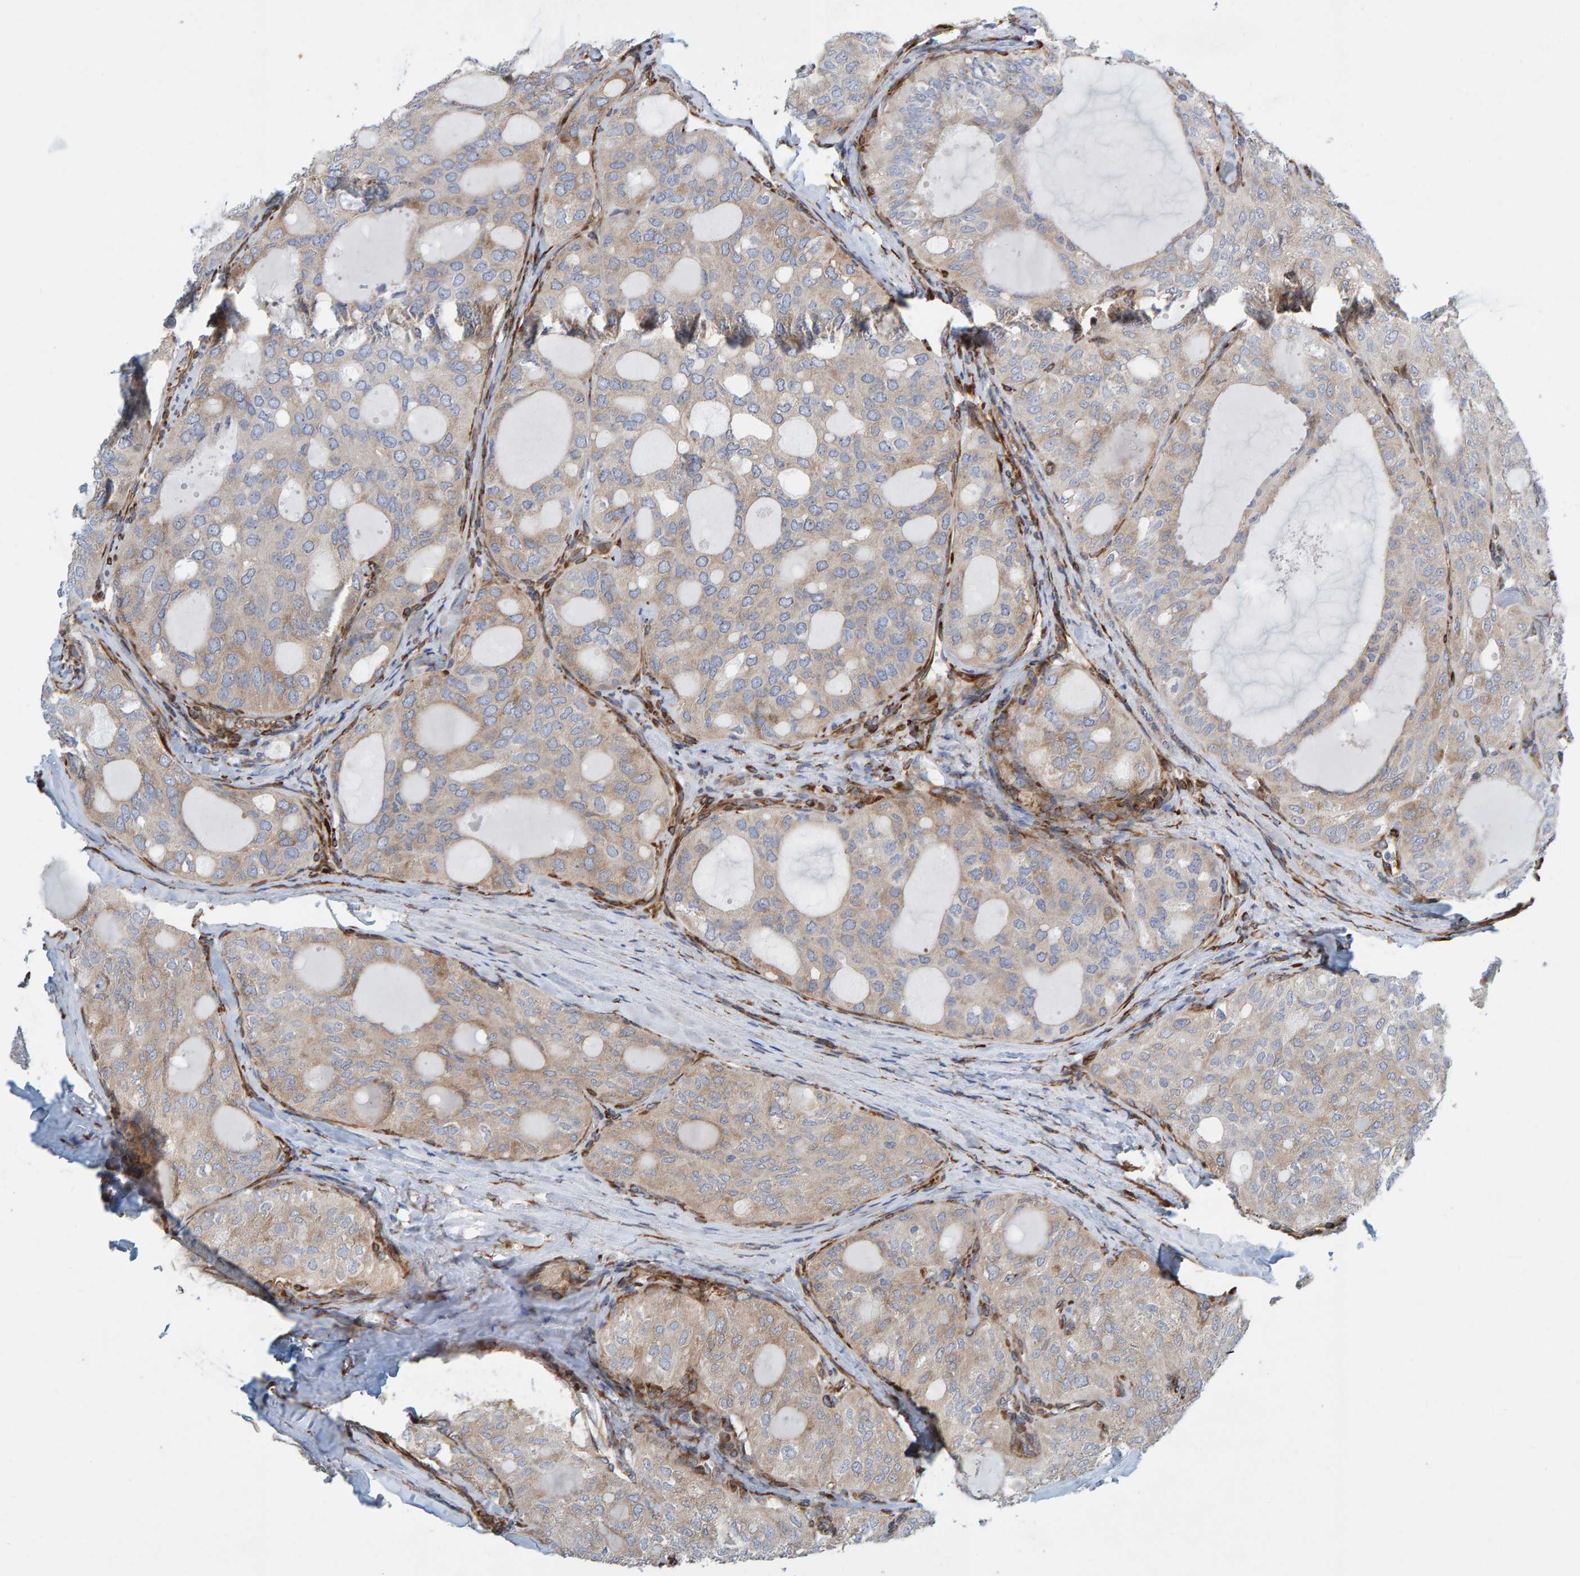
{"staining": {"intensity": "weak", "quantity": "25%-75%", "location": "cytoplasmic/membranous"}, "tissue": "thyroid cancer", "cell_type": "Tumor cells", "image_type": "cancer", "snomed": [{"axis": "morphology", "description": "Follicular adenoma carcinoma, NOS"}, {"axis": "topography", "description": "Thyroid gland"}], "caption": "Thyroid cancer tissue shows weak cytoplasmic/membranous staining in approximately 25%-75% of tumor cells", "gene": "MMP16", "patient": {"sex": "male", "age": 75}}